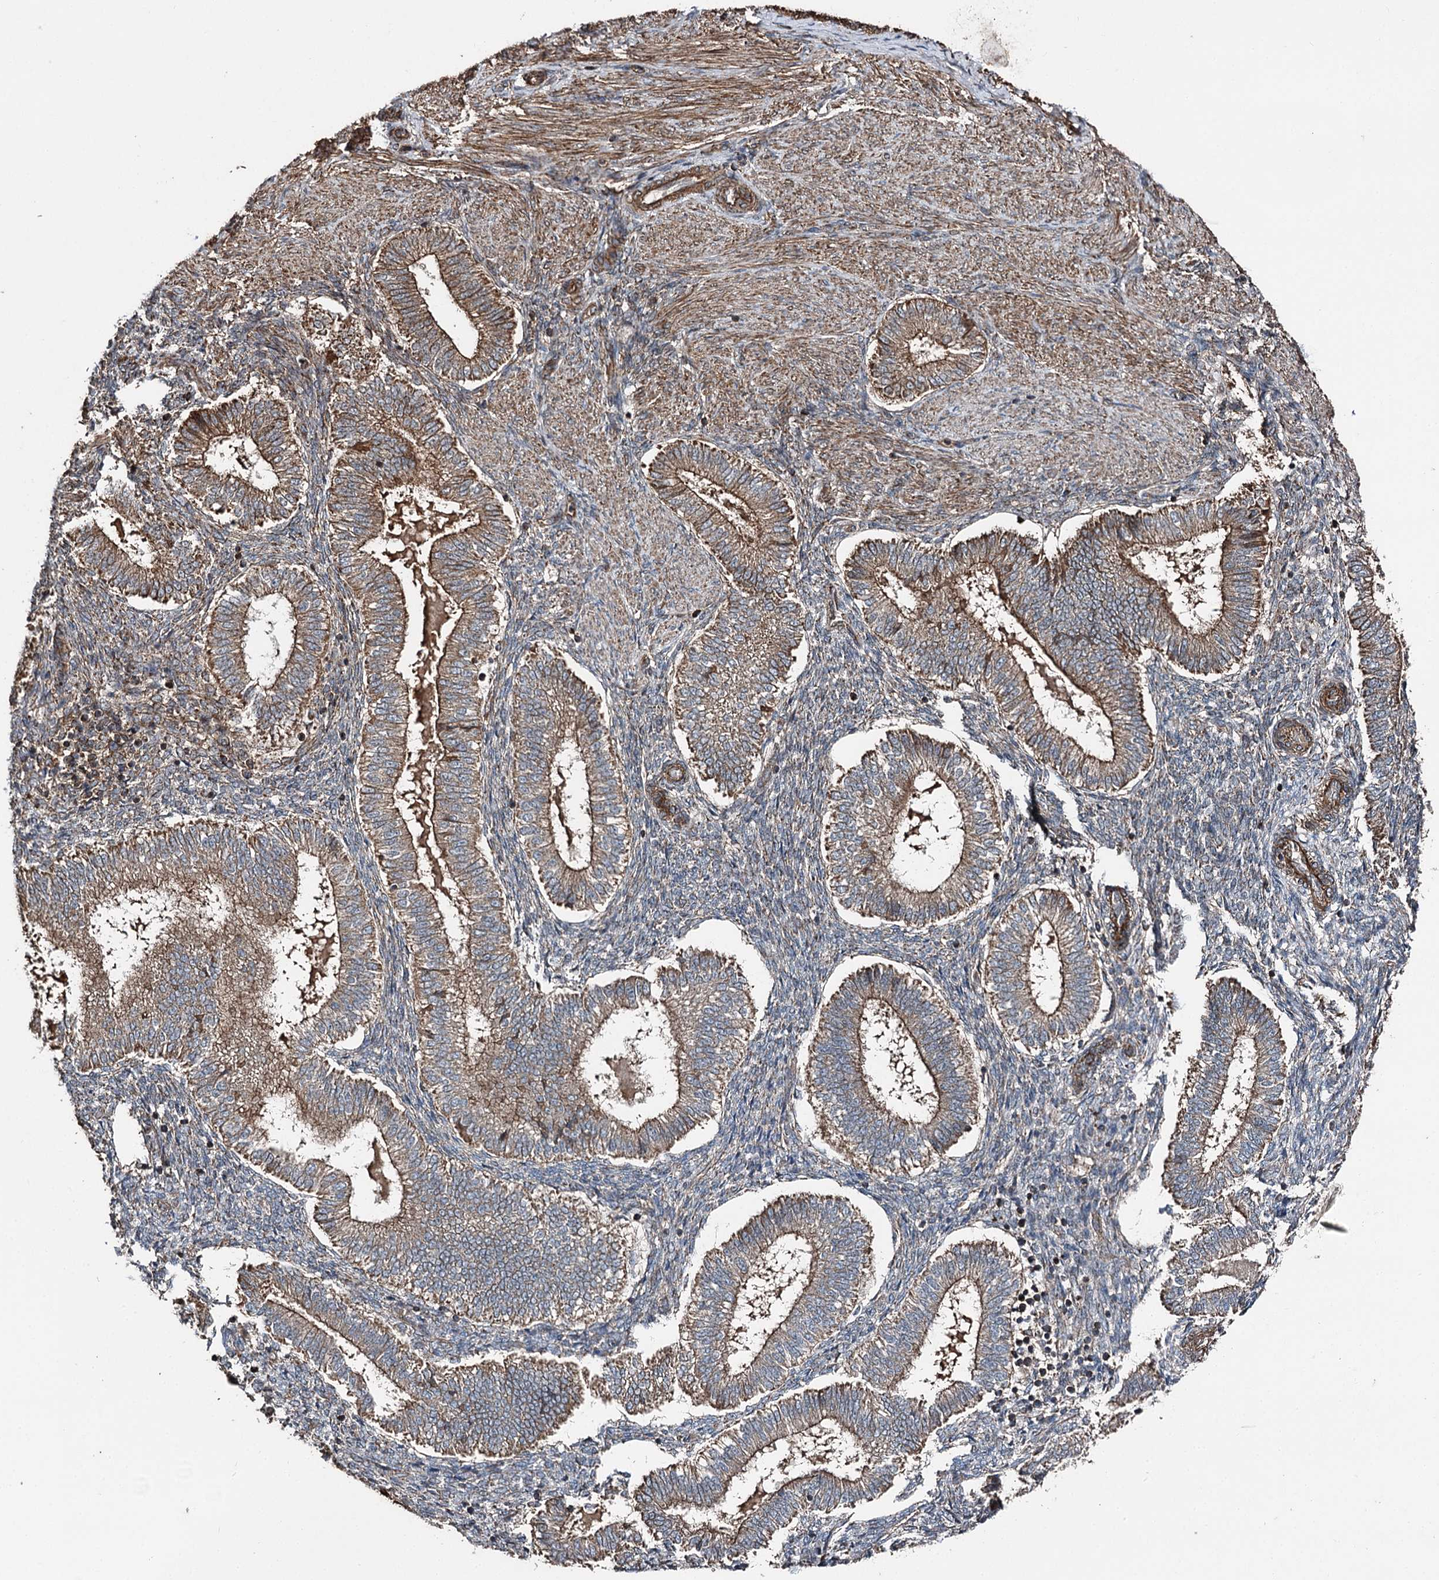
{"staining": {"intensity": "moderate", "quantity": "25%-75%", "location": "cytoplasmic/membranous"}, "tissue": "endometrium", "cell_type": "Cells in endometrial stroma", "image_type": "normal", "snomed": [{"axis": "morphology", "description": "Normal tissue, NOS"}, {"axis": "topography", "description": "Endometrium"}], "caption": "This micrograph demonstrates IHC staining of normal endometrium, with medium moderate cytoplasmic/membranous expression in approximately 25%-75% of cells in endometrial stroma.", "gene": "ITFG2", "patient": {"sex": "female", "age": 25}}